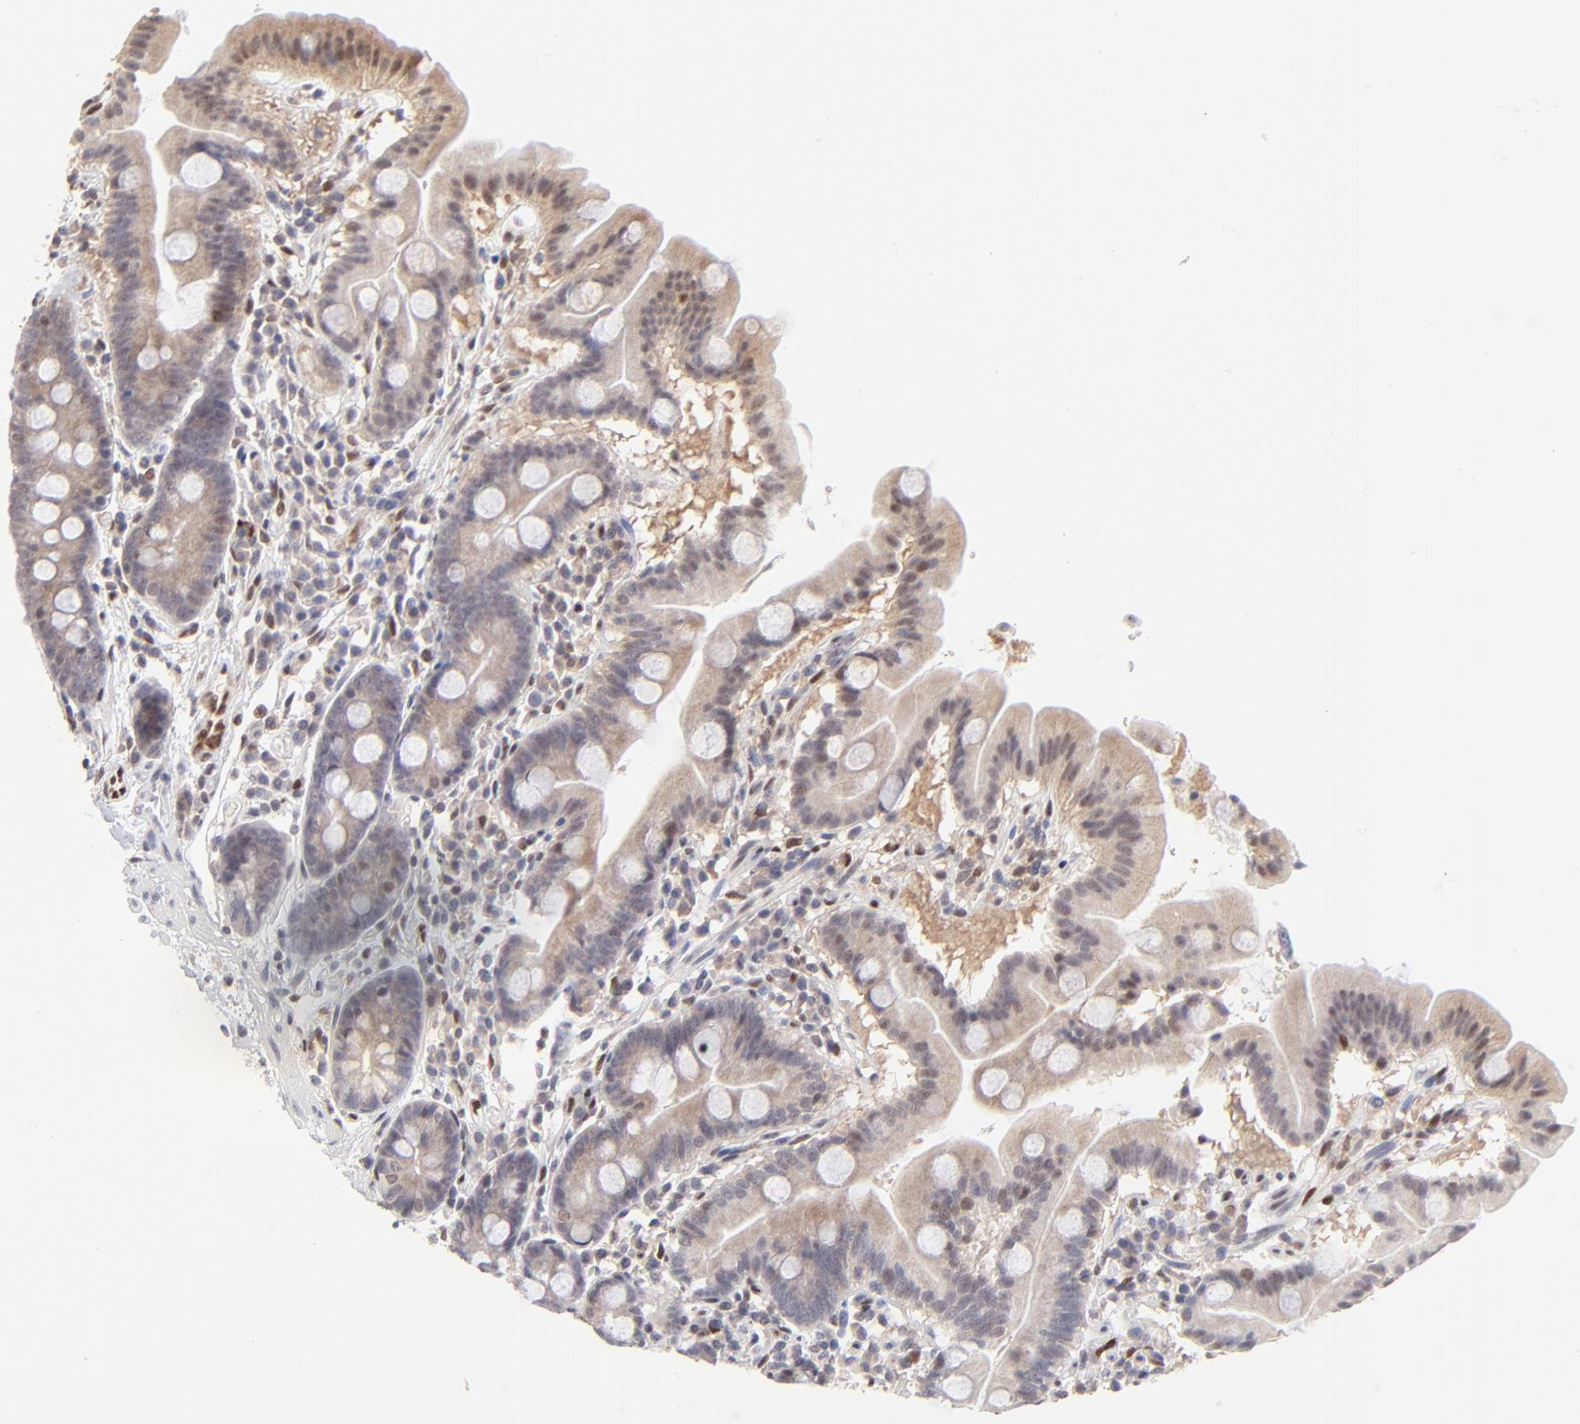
{"staining": {"intensity": "moderate", "quantity": "<25%", "location": "cytoplasmic/membranous,nuclear"}, "tissue": "duodenum", "cell_type": "Glandular cells", "image_type": "normal", "snomed": [{"axis": "morphology", "description": "Normal tissue, NOS"}, {"axis": "topography", "description": "Duodenum"}], "caption": "Moderate cytoplasmic/membranous,nuclear protein expression is appreciated in approximately <25% of glandular cells in duodenum.", "gene": "STAT3", "patient": {"sex": "male", "age": 50}}